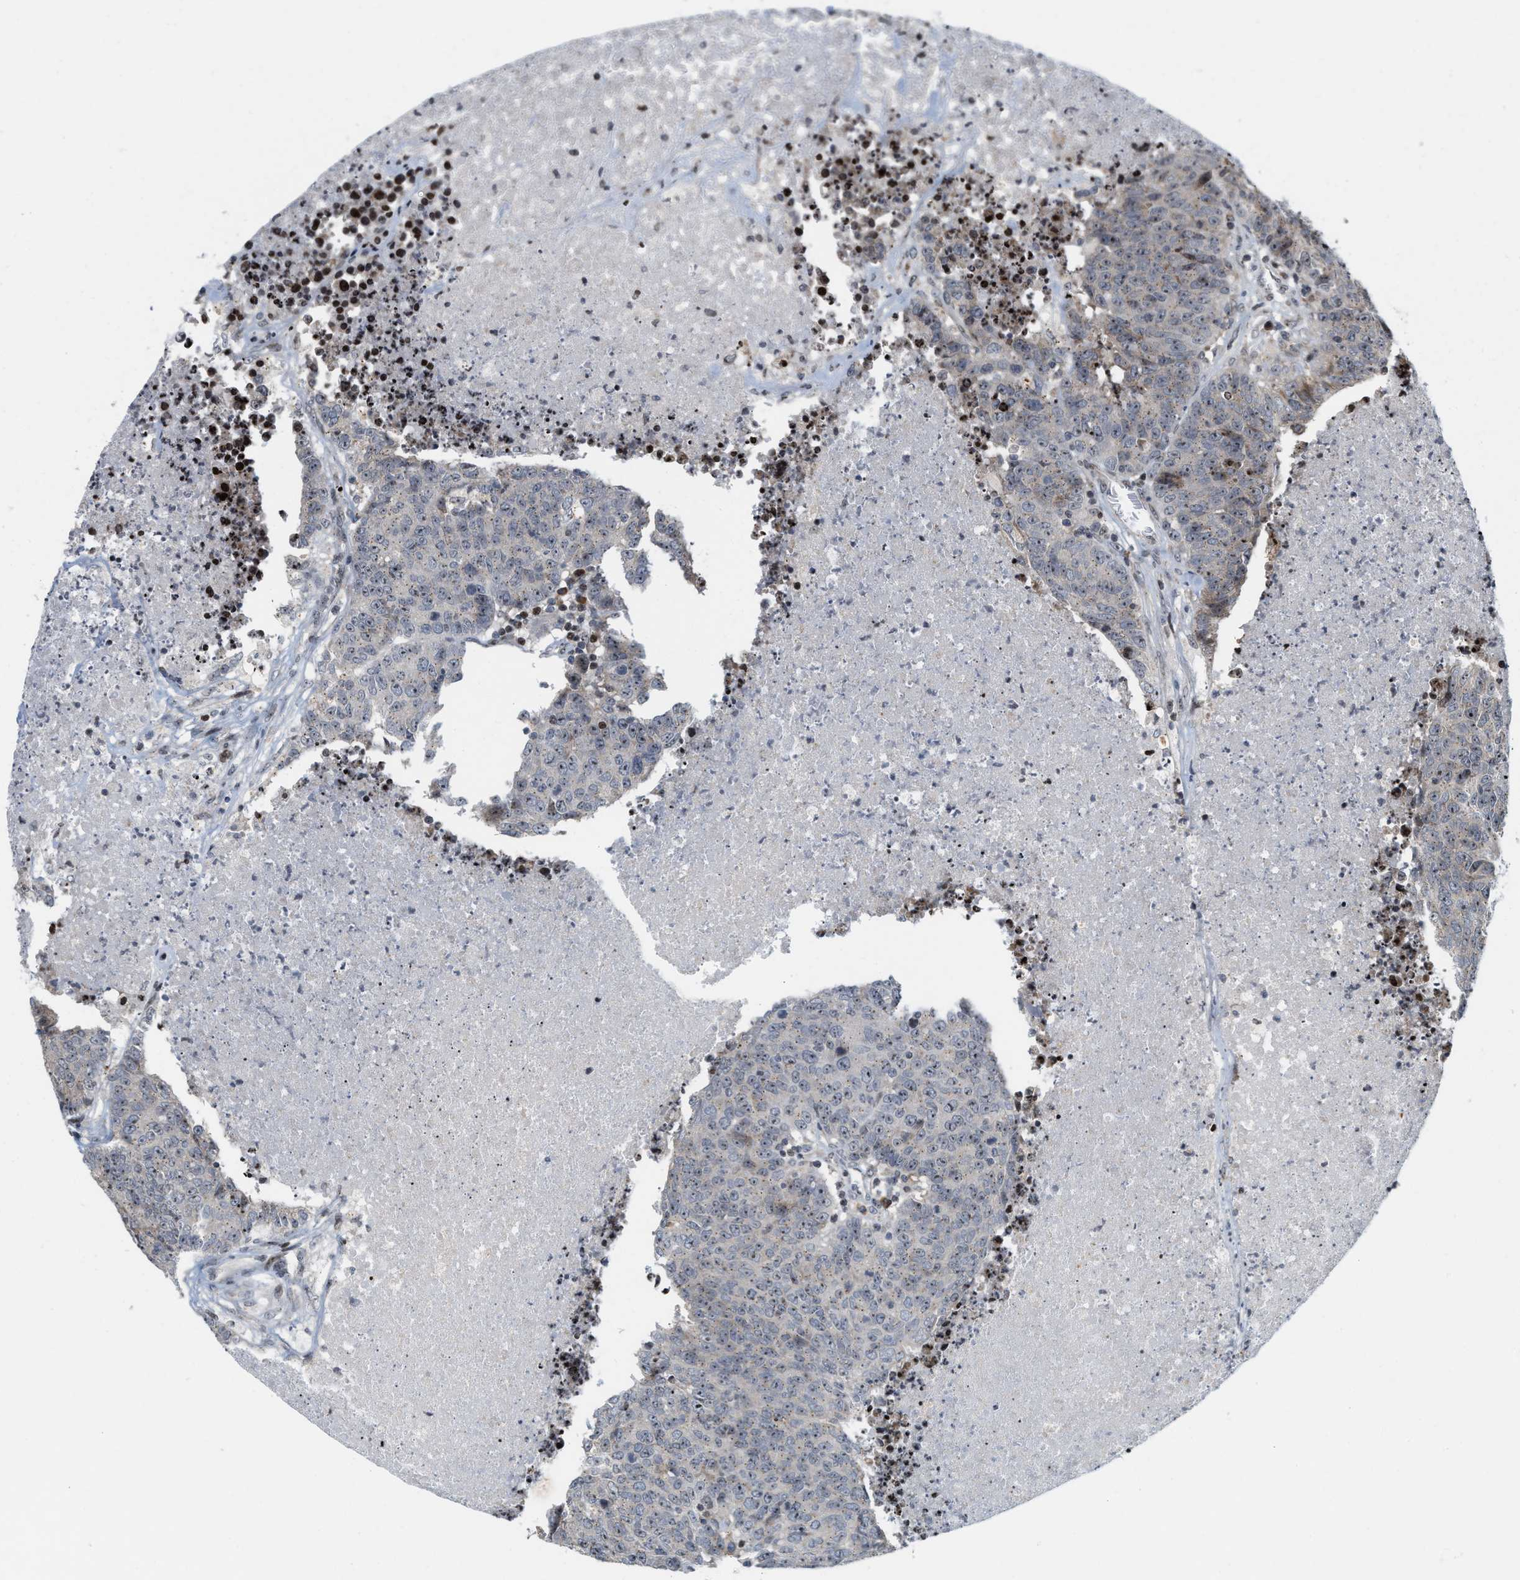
{"staining": {"intensity": "moderate", "quantity": "25%-75%", "location": "cytoplasmic/membranous,nuclear"}, "tissue": "colorectal cancer", "cell_type": "Tumor cells", "image_type": "cancer", "snomed": [{"axis": "morphology", "description": "Adenocarcinoma, NOS"}, {"axis": "topography", "description": "Colon"}], "caption": "Immunohistochemistry (IHC) photomicrograph of human colorectal adenocarcinoma stained for a protein (brown), which displays medium levels of moderate cytoplasmic/membranous and nuclear expression in about 25%-75% of tumor cells.", "gene": "PDZD2", "patient": {"sex": "female", "age": 53}}